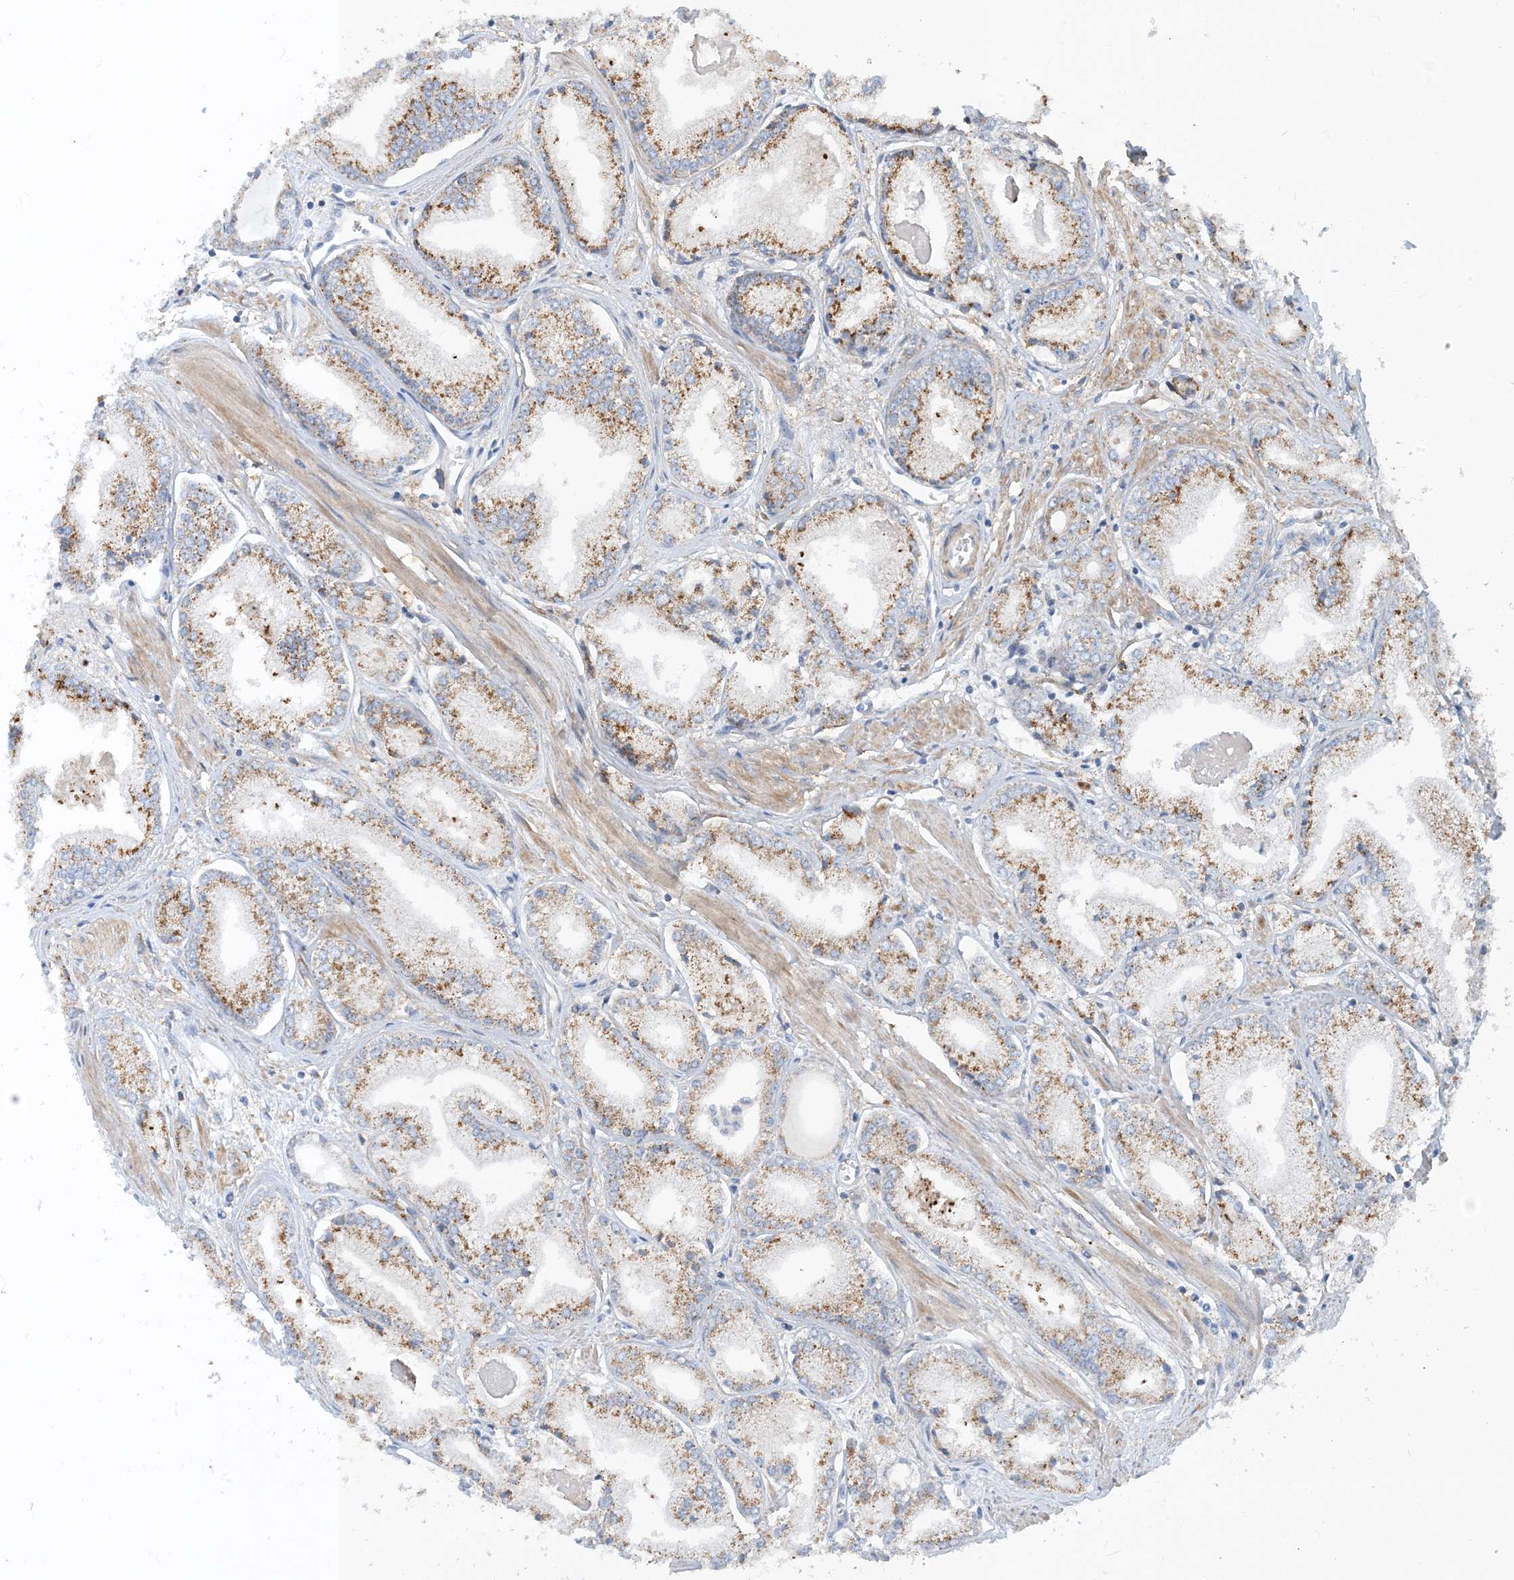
{"staining": {"intensity": "moderate", "quantity": ">75%", "location": "cytoplasmic/membranous"}, "tissue": "prostate cancer", "cell_type": "Tumor cells", "image_type": "cancer", "snomed": [{"axis": "morphology", "description": "Adenocarcinoma, Low grade"}, {"axis": "topography", "description": "Prostate"}], "caption": "Protein expression analysis of human low-grade adenocarcinoma (prostate) reveals moderate cytoplasmic/membranous positivity in about >75% of tumor cells.", "gene": "EIF2A", "patient": {"sex": "male", "age": 60}}